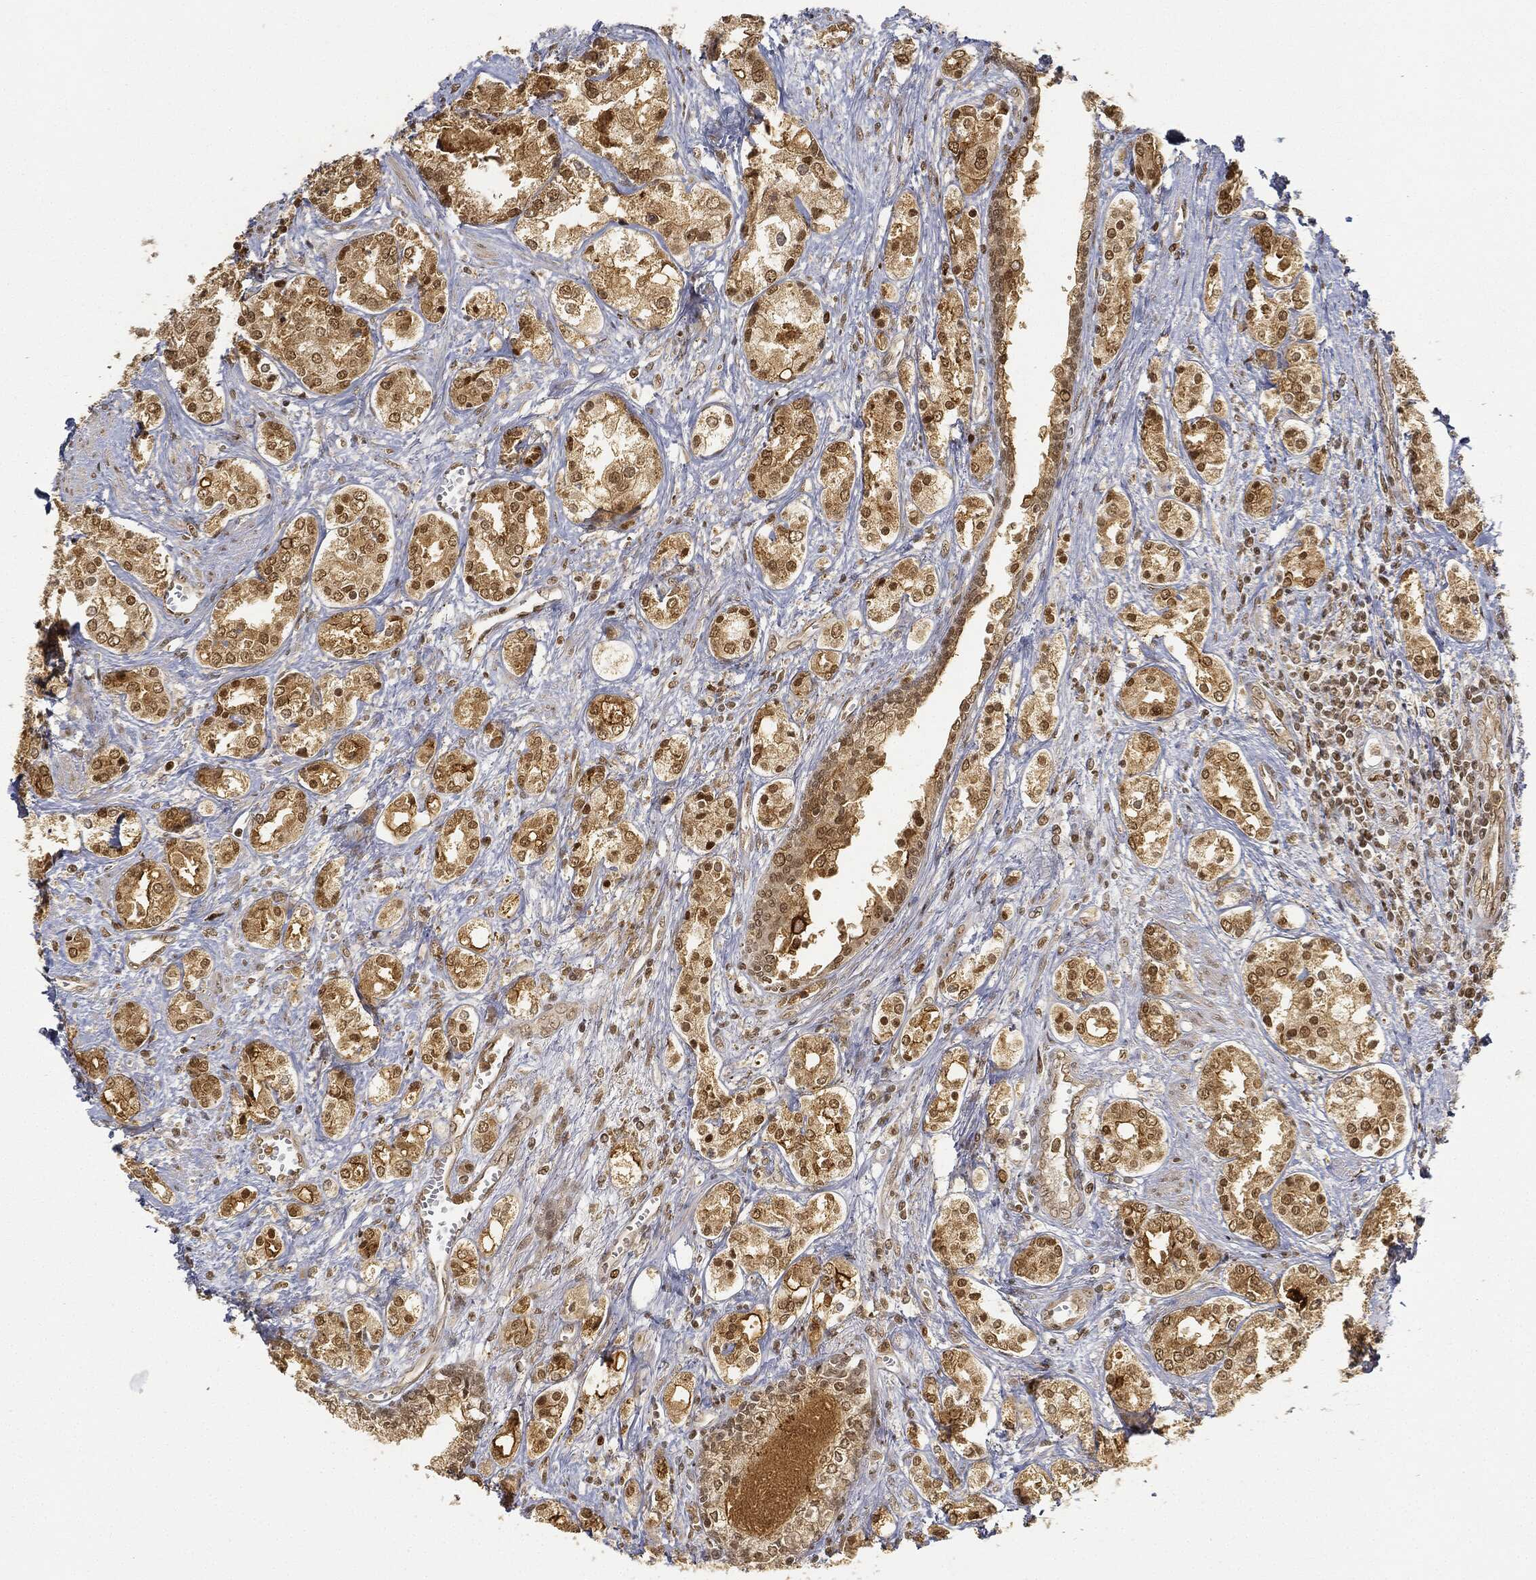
{"staining": {"intensity": "moderate", "quantity": "25%-75%", "location": "cytoplasmic/membranous,nuclear"}, "tissue": "prostate cancer", "cell_type": "Tumor cells", "image_type": "cancer", "snomed": [{"axis": "morphology", "description": "Adenocarcinoma, NOS"}, {"axis": "topography", "description": "Prostate and seminal vesicle, NOS"}, {"axis": "topography", "description": "Prostate"}], "caption": "Brown immunohistochemical staining in prostate cancer (adenocarcinoma) shows moderate cytoplasmic/membranous and nuclear staining in about 25%-75% of tumor cells. Using DAB (3,3'-diaminobenzidine) (brown) and hematoxylin (blue) stains, captured at high magnification using brightfield microscopy.", "gene": "CIB1", "patient": {"sex": "male", "age": 62}}